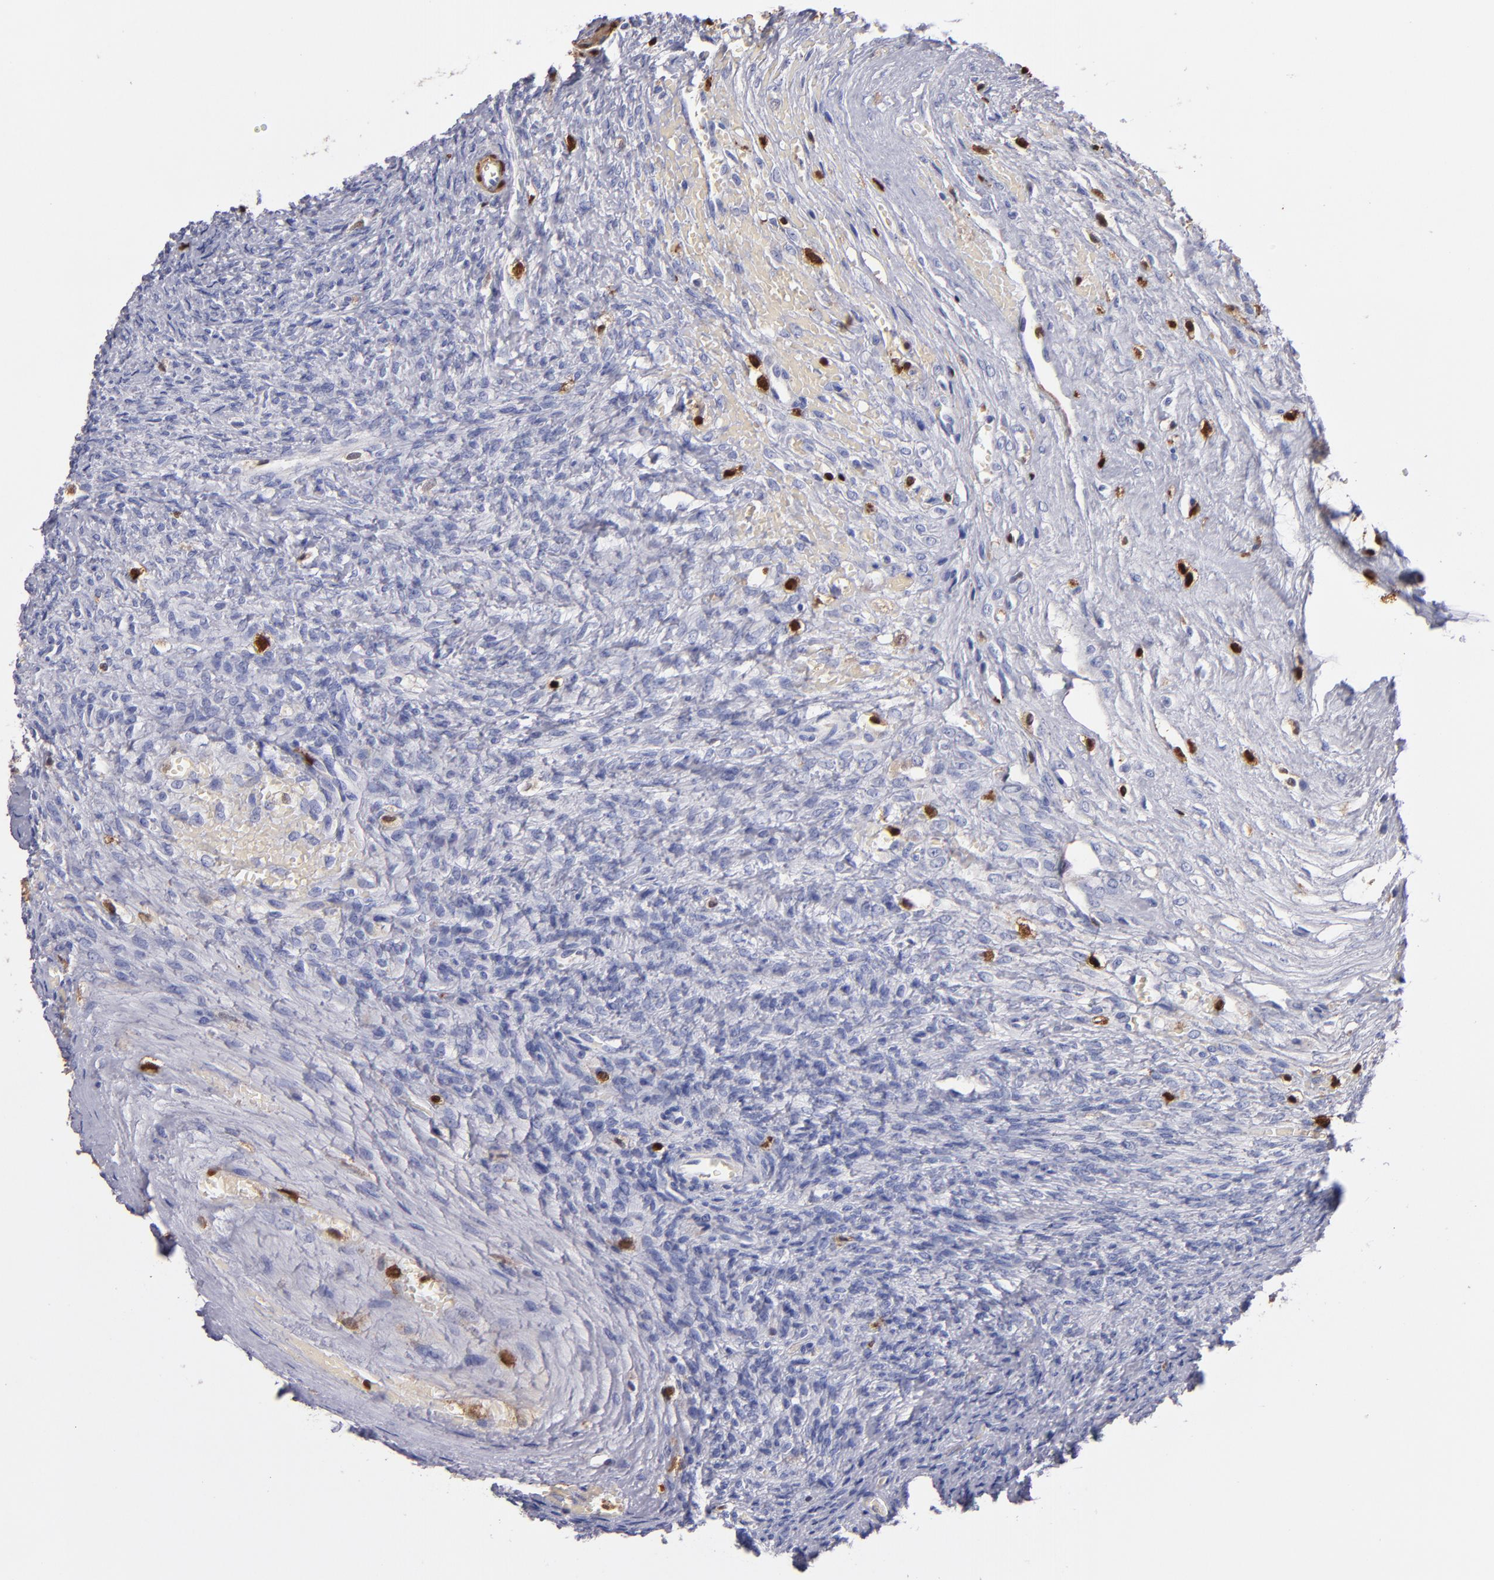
{"staining": {"intensity": "negative", "quantity": "none", "location": "none"}, "tissue": "ovary", "cell_type": "Follicle cells", "image_type": "normal", "snomed": [{"axis": "morphology", "description": "Normal tissue, NOS"}, {"axis": "topography", "description": "Ovary"}], "caption": "Immunohistochemistry (IHC) of normal ovary displays no staining in follicle cells.", "gene": "S100A4", "patient": {"sex": "female", "age": 56}}